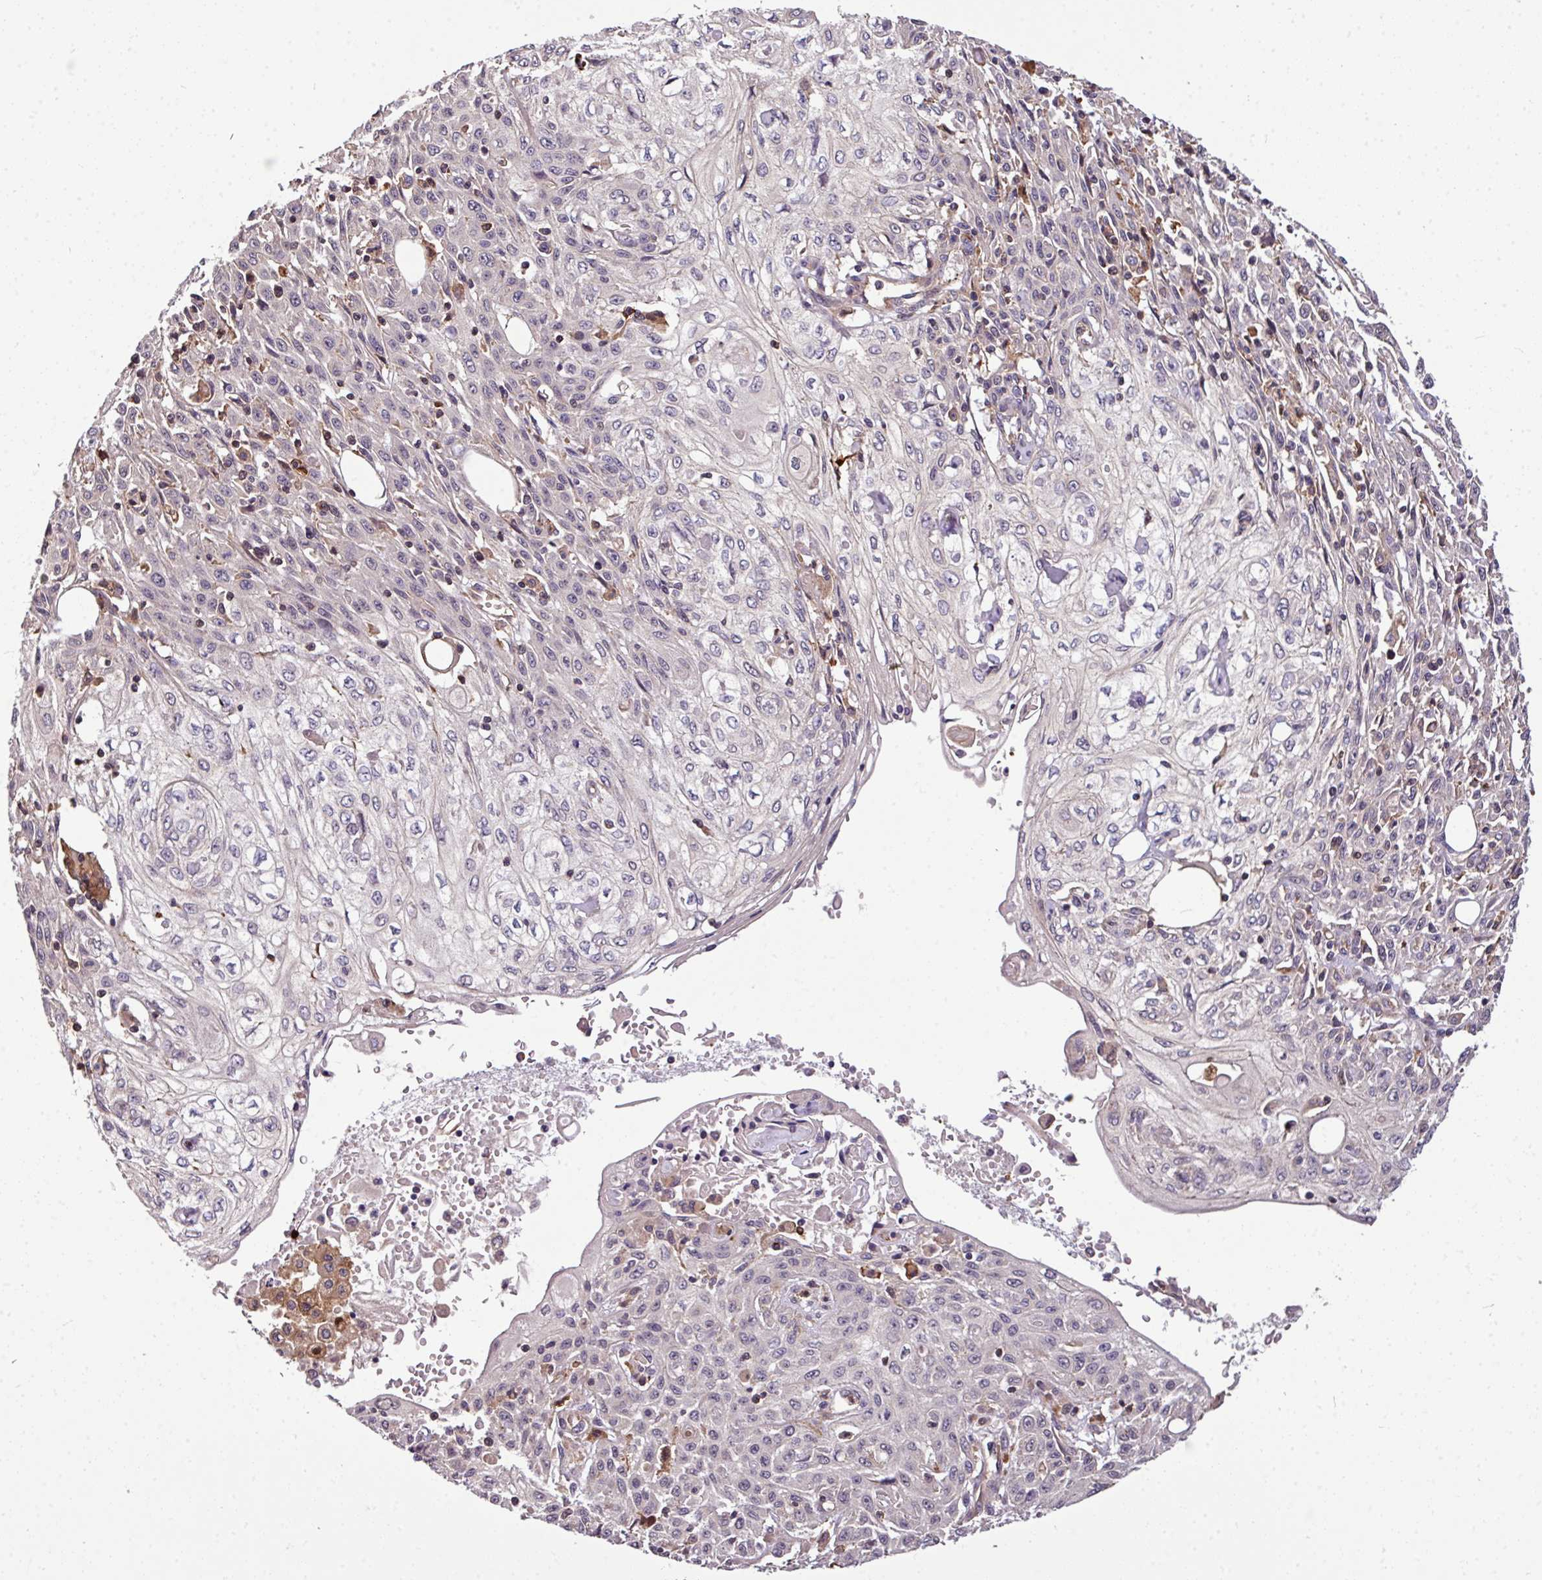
{"staining": {"intensity": "negative", "quantity": "none", "location": "none"}, "tissue": "skin cancer", "cell_type": "Tumor cells", "image_type": "cancer", "snomed": [{"axis": "morphology", "description": "Squamous cell carcinoma, NOS"}, {"axis": "morphology", "description": "Squamous cell carcinoma, metastatic, NOS"}, {"axis": "topography", "description": "Skin"}, {"axis": "topography", "description": "Lymph node"}], "caption": "This is a image of immunohistochemistry staining of squamous cell carcinoma (skin), which shows no staining in tumor cells.", "gene": "CASS4", "patient": {"sex": "male", "age": 75}}